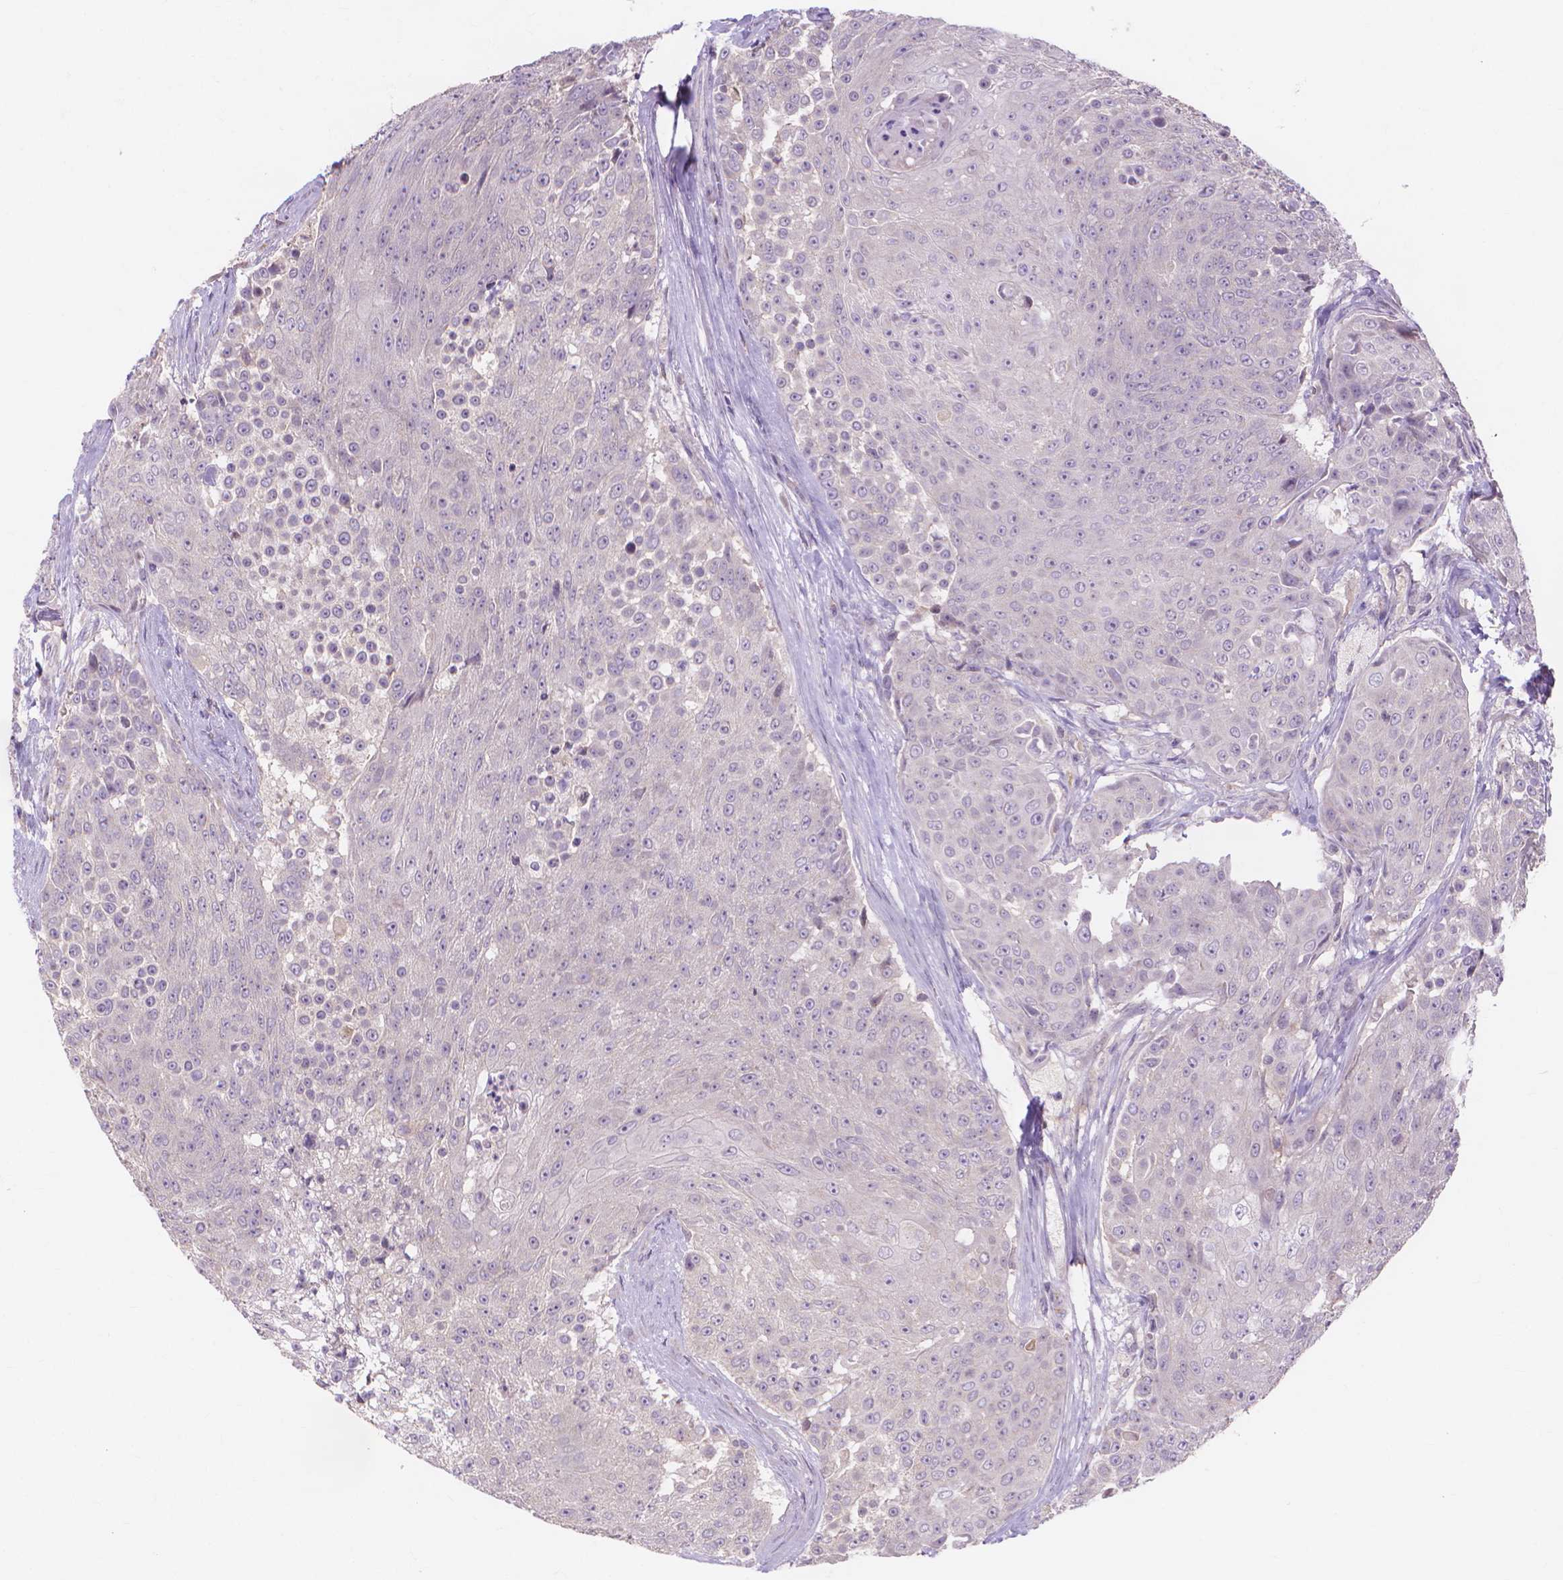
{"staining": {"intensity": "negative", "quantity": "none", "location": "none"}, "tissue": "urothelial cancer", "cell_type": "Tumor cells", "image_type": "cancer", "snomed": [{"axis": "morphology", "description": "Urothelial carcinoma, High grade"}, {"axis": "topography", "description": "Urinary bladder"}], "caption": "This histopathology image is of high-grade urothelial carcinoma stained with immunohistochemistry (IHC) to label a protein in brown with the nuclei are counter-stained blue. There is no positivity in tumor cells.", "gene": "PRDM13", "patient": {"sex": "female", "age": 63}}